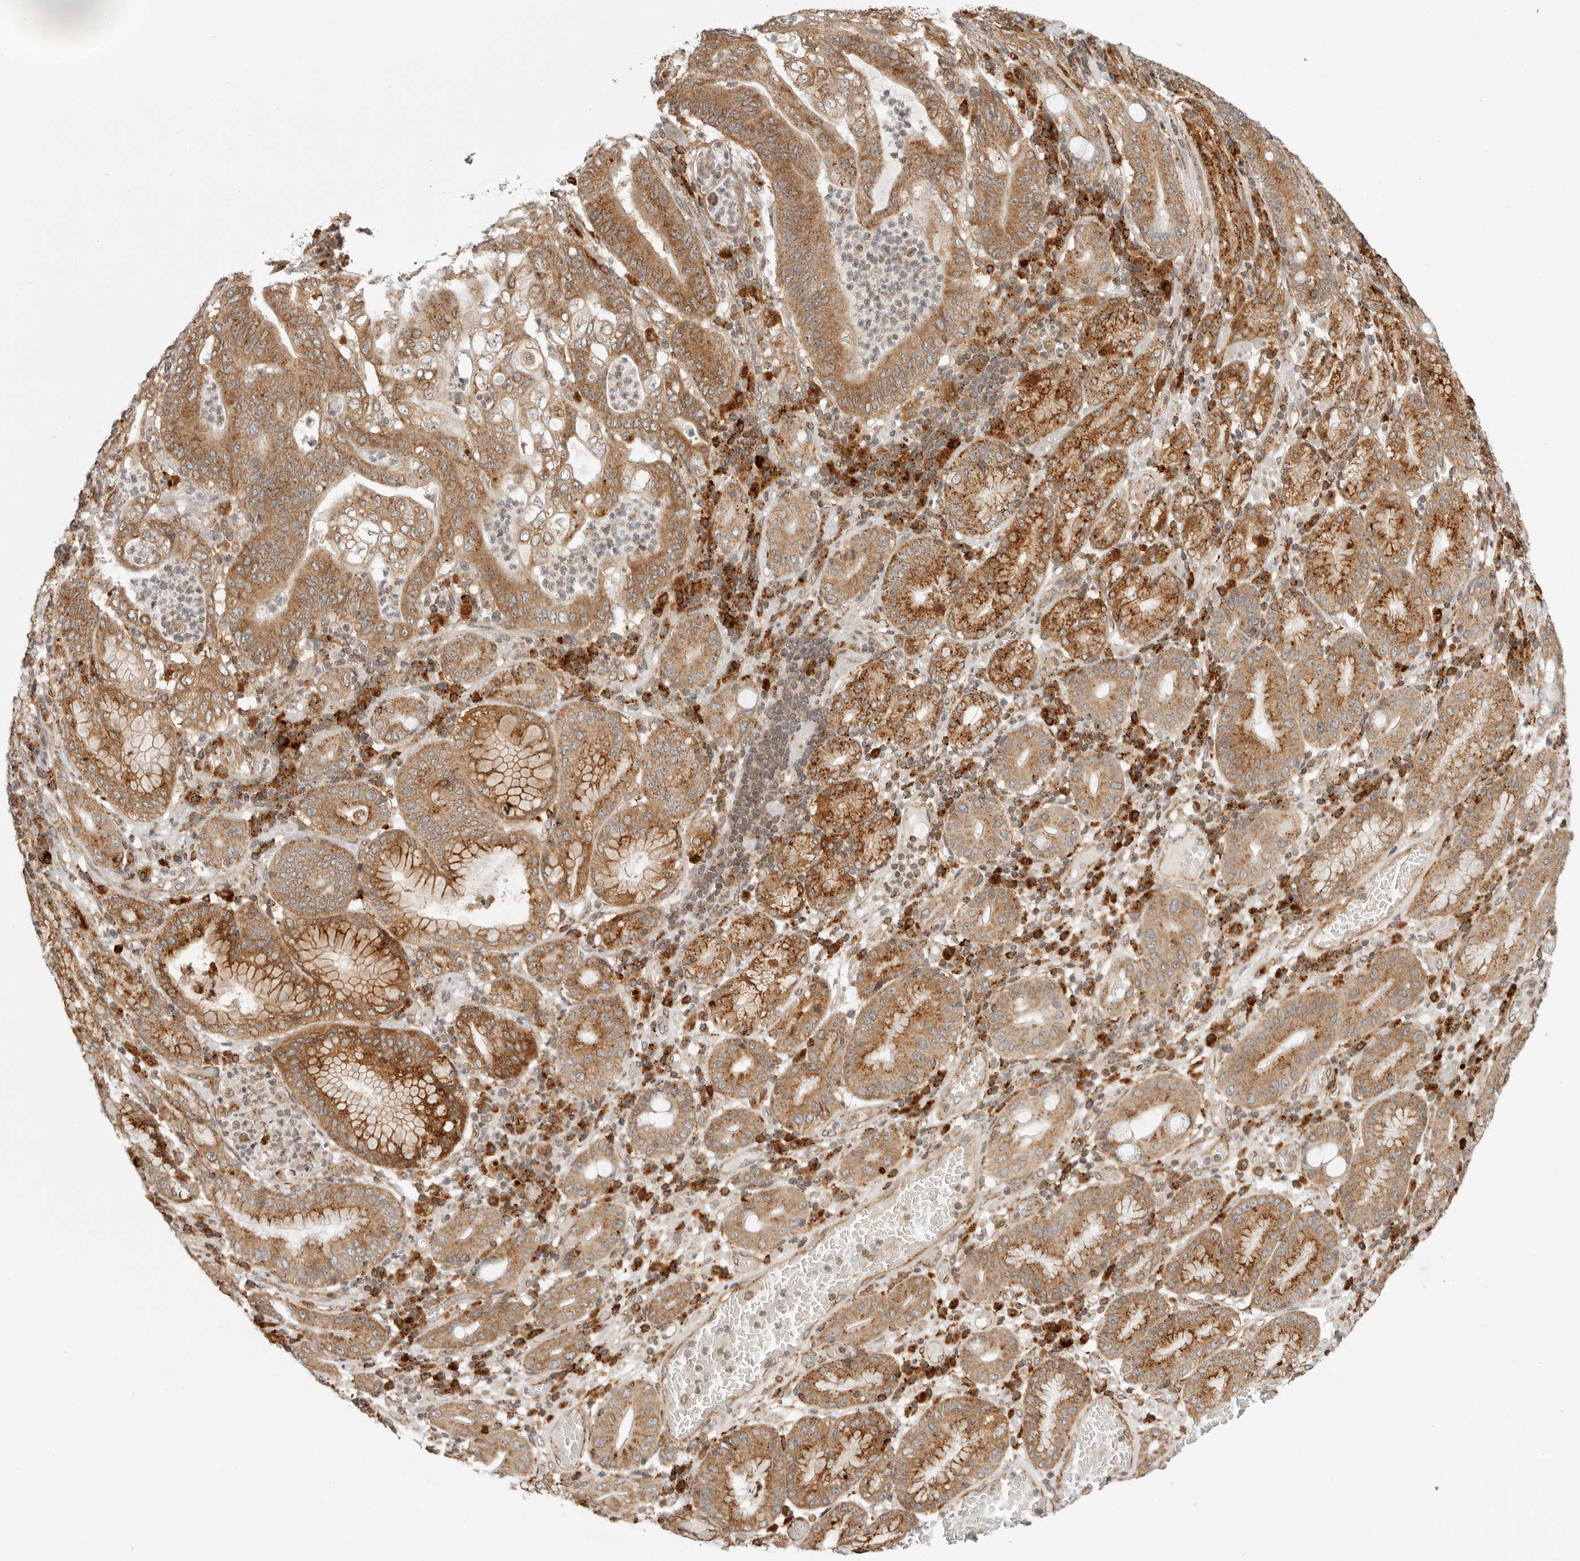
{"staining": {"intensity": "moderate", "quantity": ">75%", "location": "cytoplasmic/membranous"}, "tissue": "stomach cancer", "cell_type": "Tumor cells", "image_type": "cancer", "snomed": [{"axis": "morphology", "description": "Adenocarcinoma, NOS"}, {"axis": "topography", "description": "Stomach"}], "caption": "This micrograph exhibits IHC staining of human stomach cancer (adenocarcinoma), with medium moderate cytoplasmic/membranous expression in about >75% of tumor cells.", "gene": "IDUA", "patient": {"sex": "female", "age": 73}}